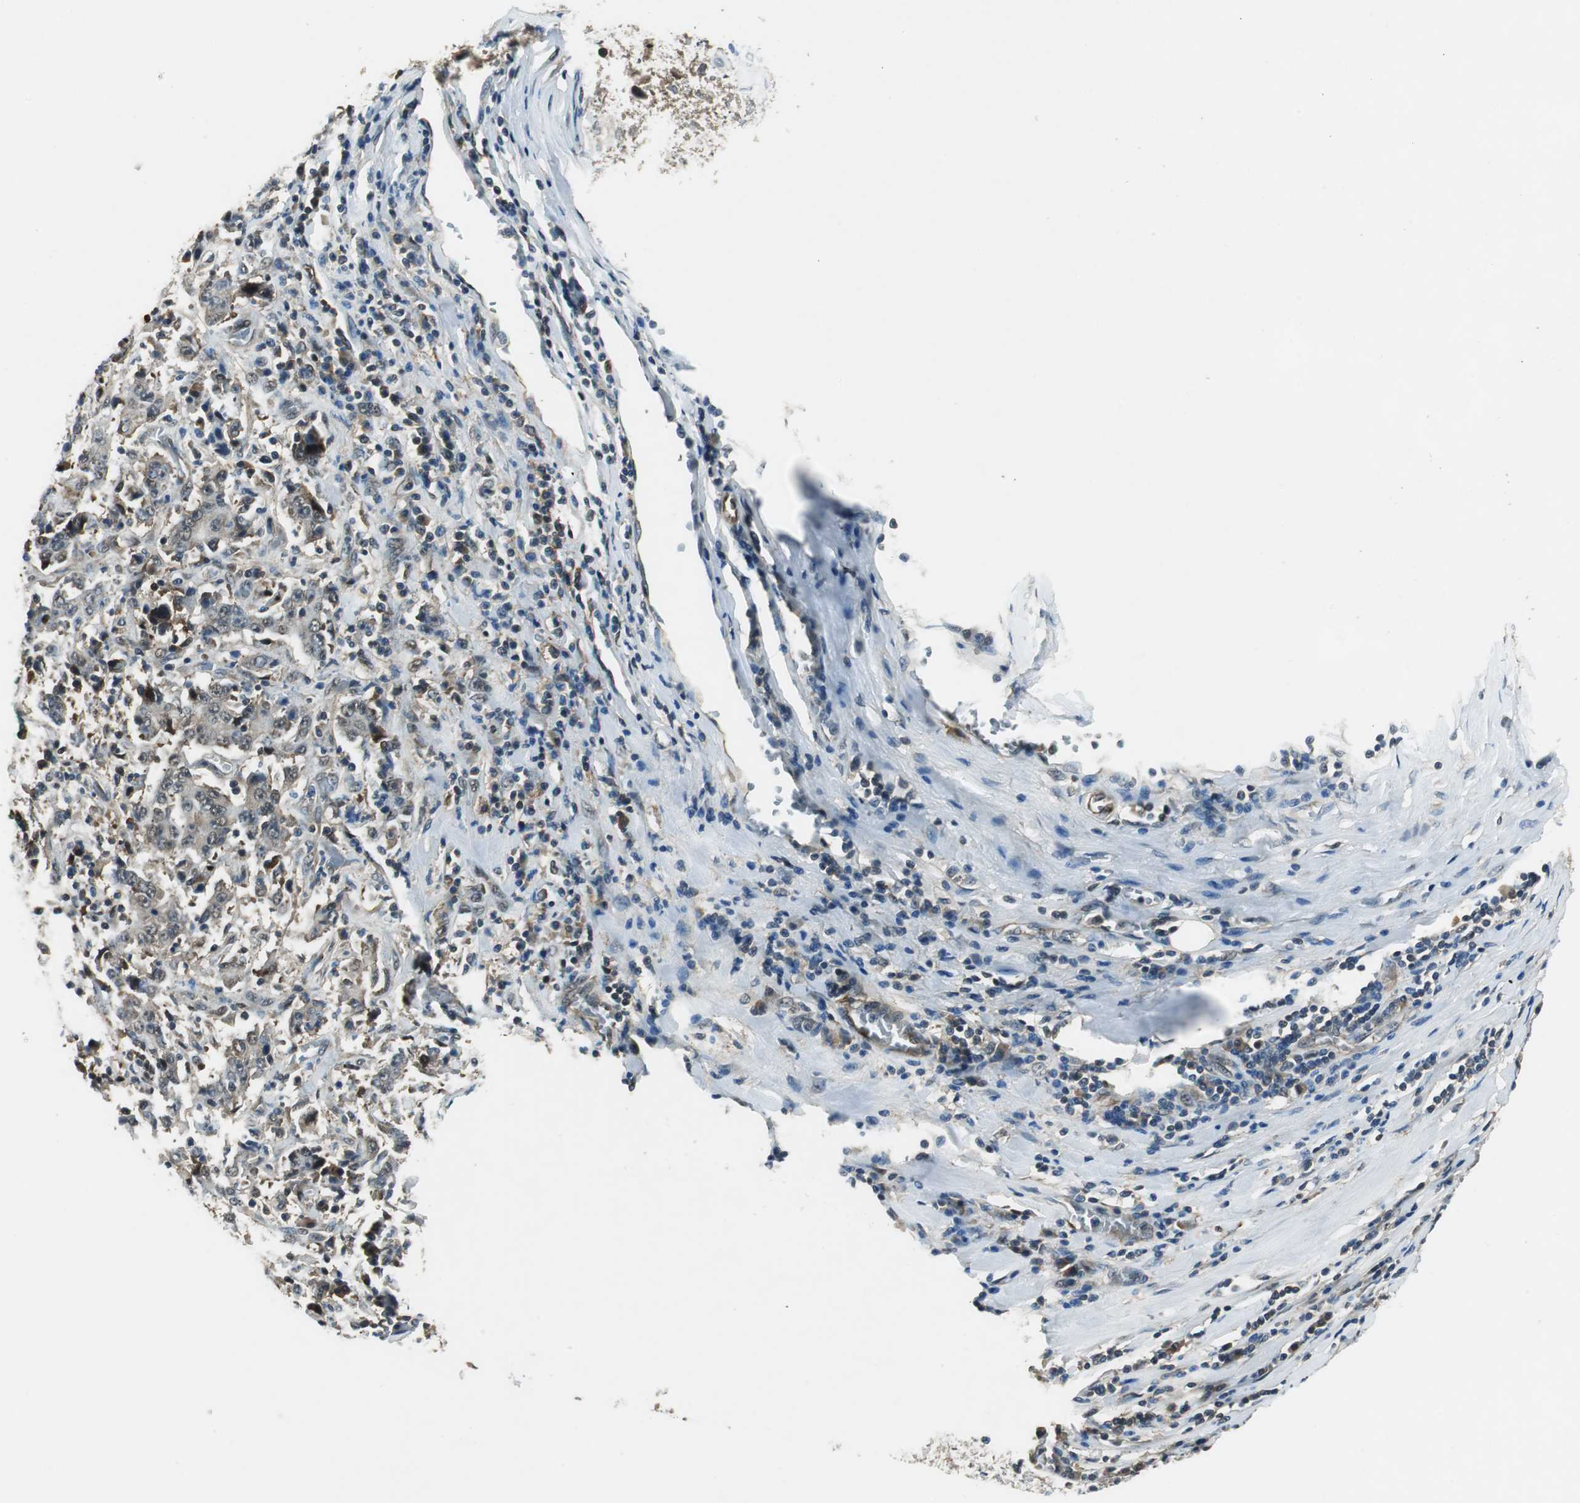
{"staining": {"intensity": "moderate", "quantity": "<25%", "location": "cytoplasmic/membranous,nuclear"}, "tissue": "stomach cancer", "cell_type": "Tumor cells", "image_type": "cancer", "snomed": [{"axis": "morphology", "description": "Normal tissue, NOS"}, {"axis": "morphology", "description": "Adenocarcinoma, NOS"}, {"axis": "topography", "description": "Stomach, upper"}, {"axis": "topography", "description": "Stomach"}], "caption": "High-power microscopy captured an immunohistochemistry micrograph of stomach cancer, revealing moderate cytoplasmic/membranous and nuclear positivity in approximately <25% of tumor cells. The staining was performed using DAB to visualize the protein expression in brown, while the nuclei were stained in blue with hematoxylin (Magnification: 20x).", "gene": "PSMB4", "patient": {"sex": "male", "age": 59}}